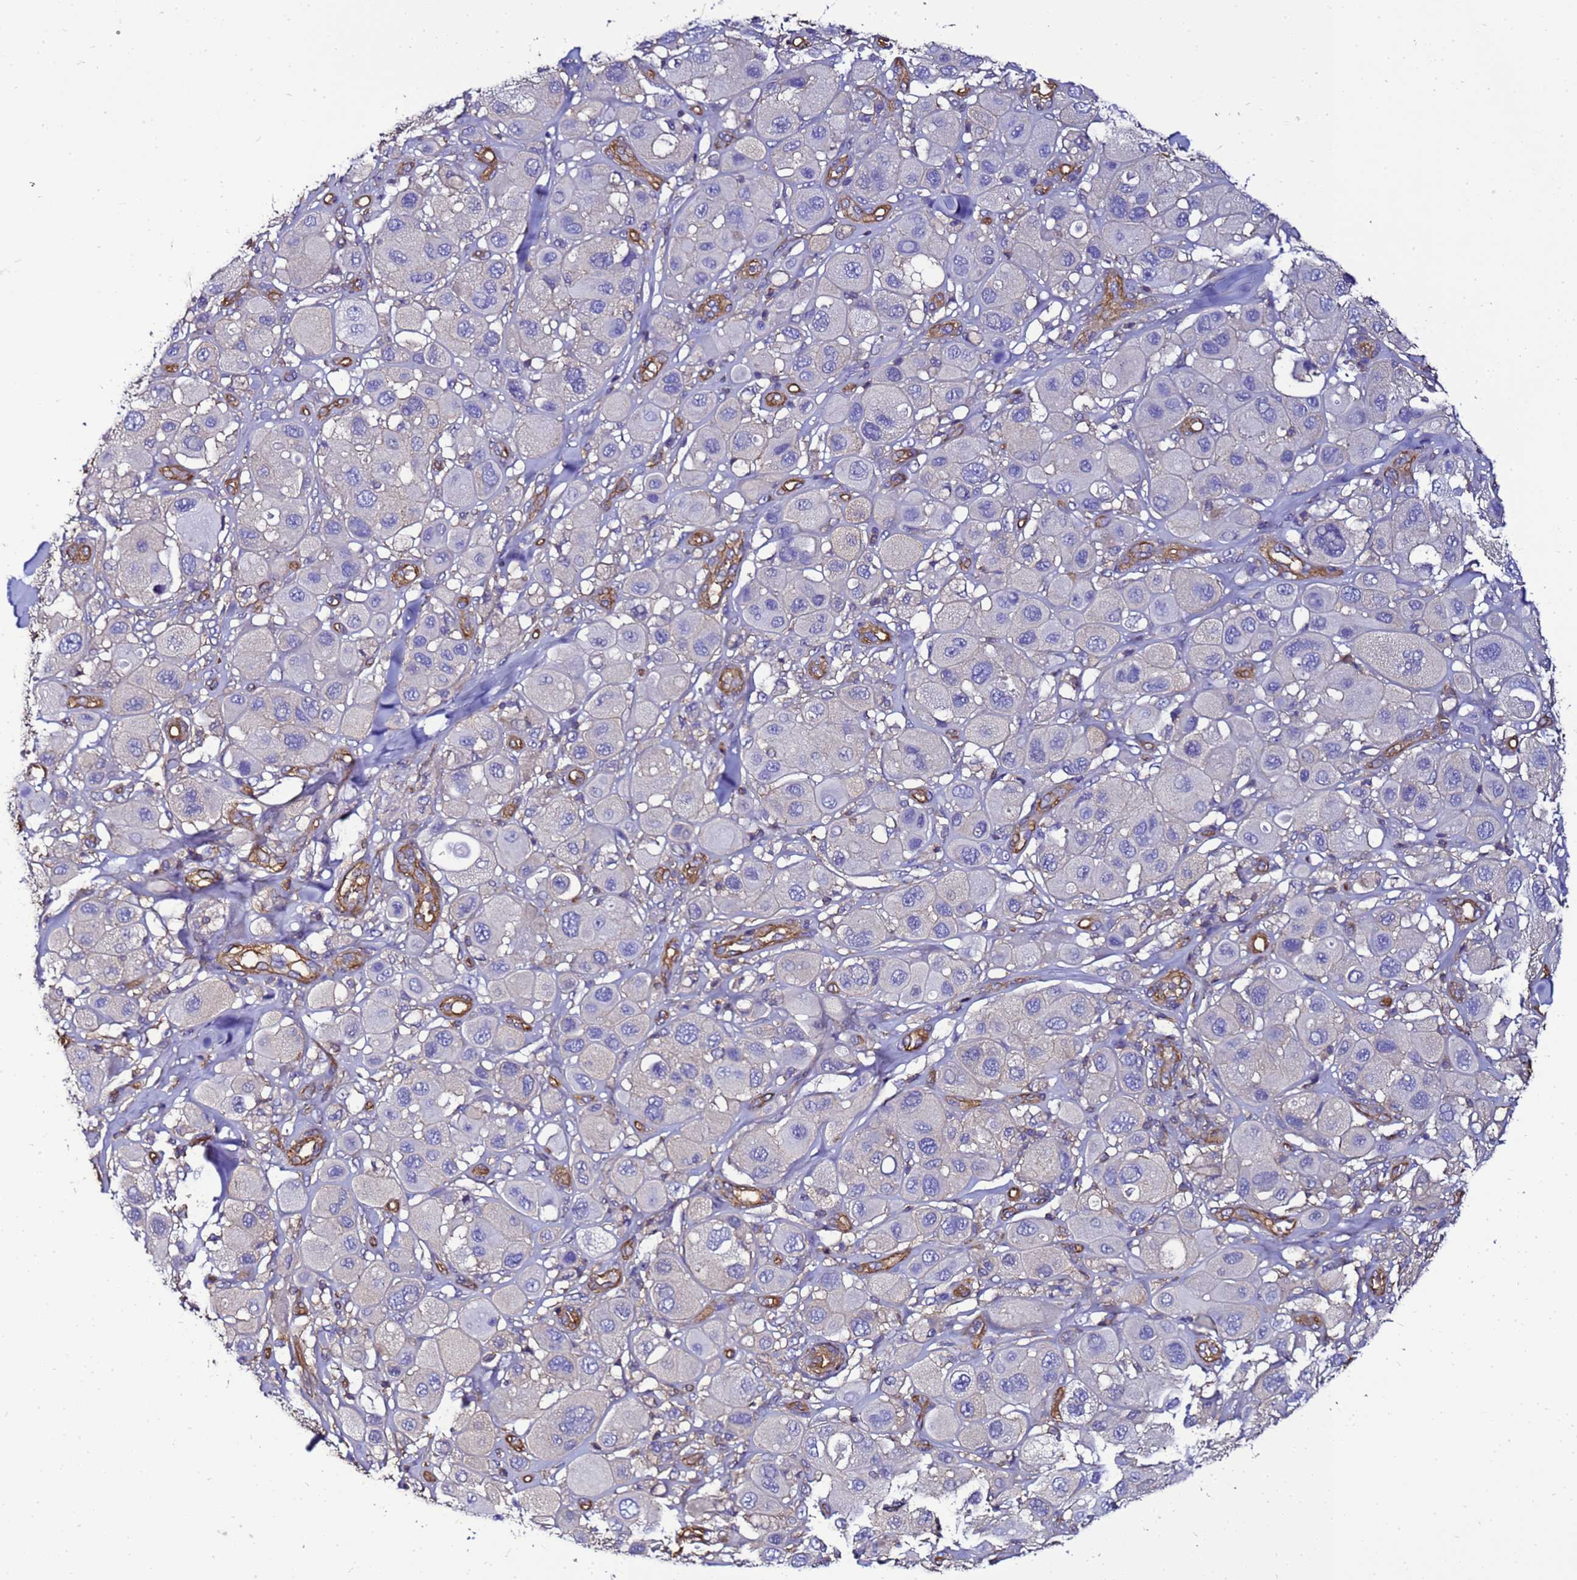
{"staining": {"intensity": "negative", "quantity": "none", "location": "none"}, "tissue": "melanoma", "cell_type": "Tumor cells", "image_type": "cancer", "snomed": [{"axis": "morphology", "description": "Malignant melanoma, Metastatic site"}, {"axis": "topography", "description": "Skin"}], "caption": "Immunohistochemistry (IHC) image of malignant melanoma (metastatic site) stained for a protein (brown), which demonstrates no staining in tumor cells.", "gene": "MYL12A", "patient": {"sex": "male", "age": 41}}